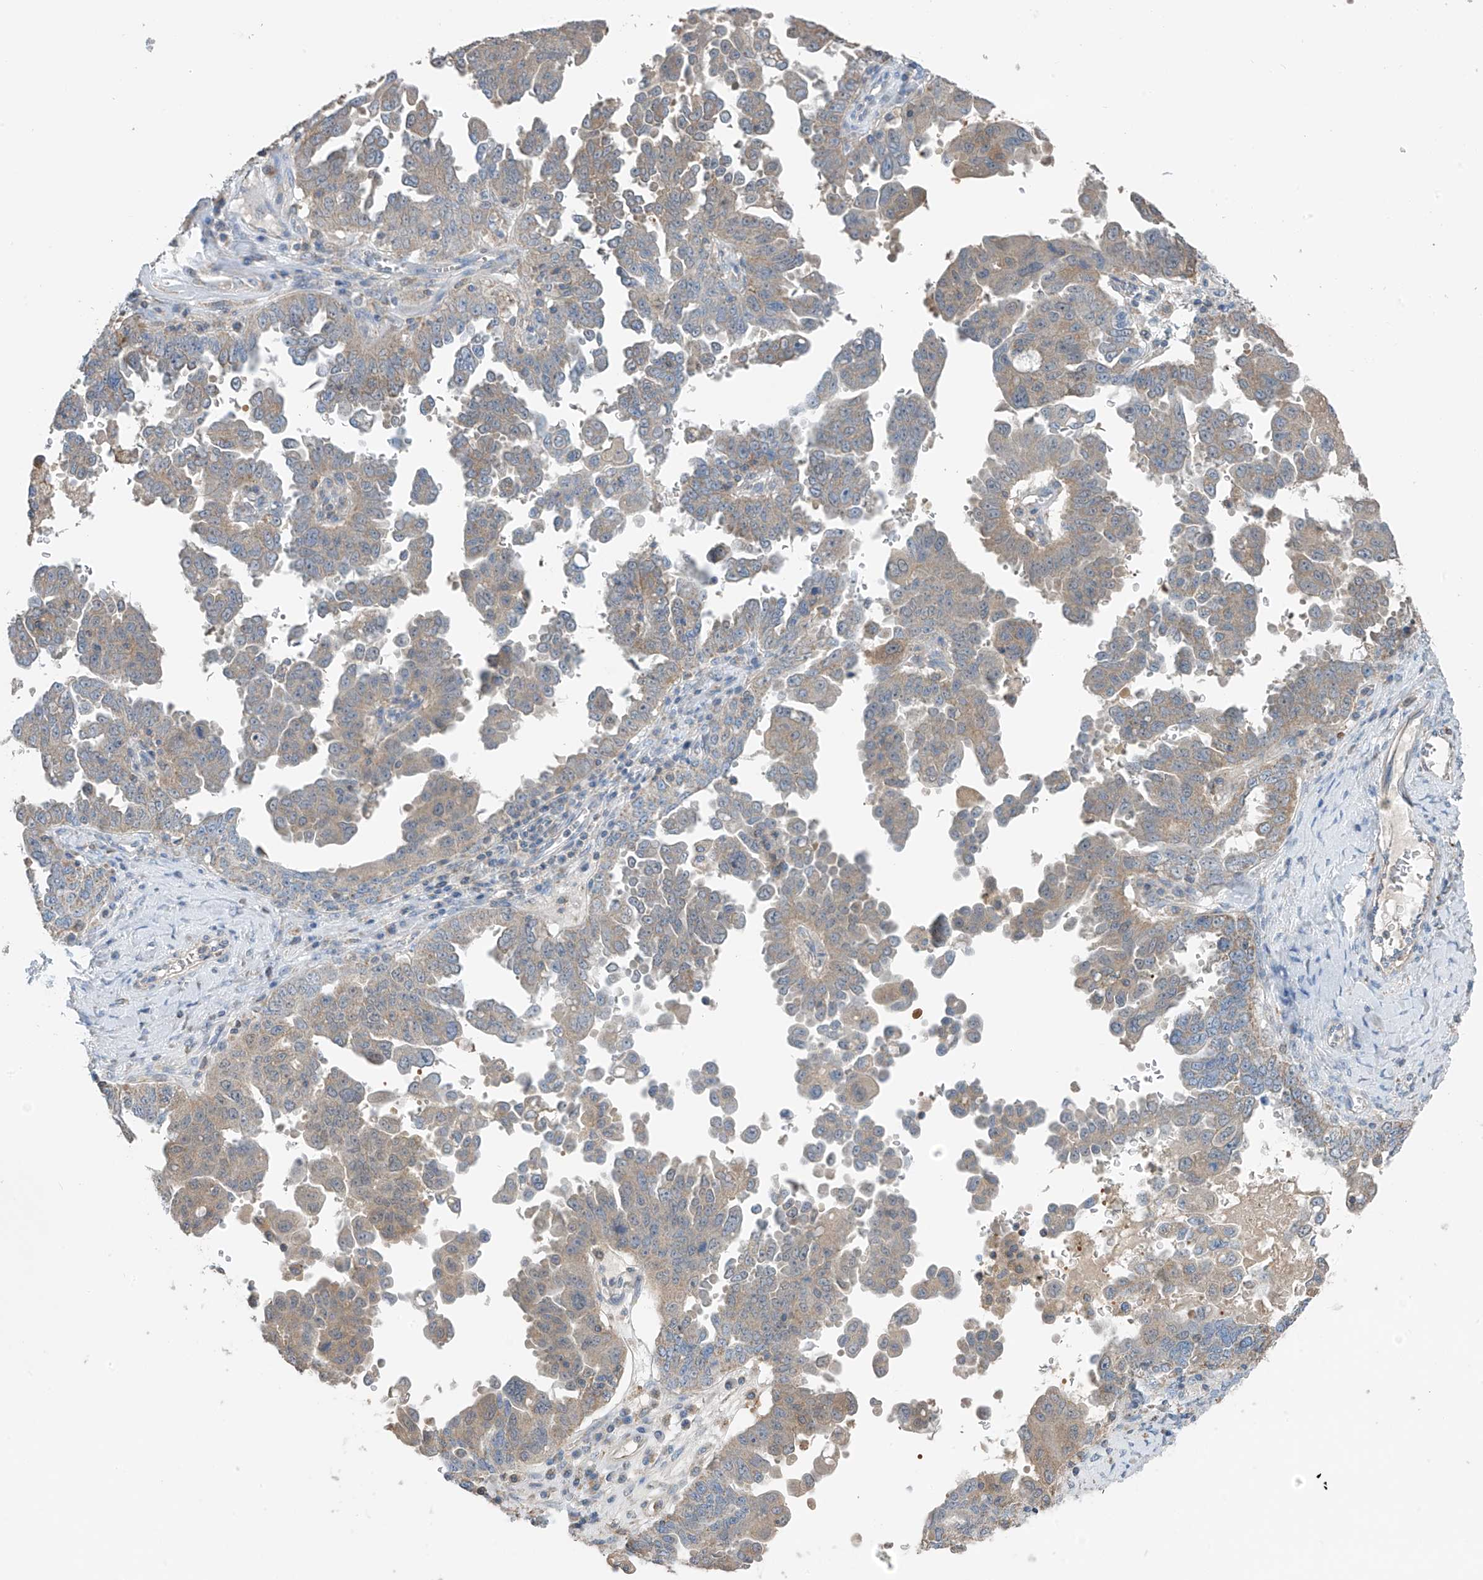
{"staining": {"intensity": "weak", "quantity": "25%-75%", "location": "cytoplasmic/membranous"}, "tissue": "ovarian cancer", "cell_type": "Tumor cells", "image_type": "cancer", "snomed": [{"axis": "morphology", "description": "Carcinoma, endometroid"}, {"axis": "topography", "description": "Ovary"}], "caption": "Protein expression analysis of ovarian endometroid carcinoma reveals weak cytoplasmic/membranous positivity in approximately 25%-75% of tumor cells. (IHC, brightfield microscopy, high magnification).", "gene": "SYN3", "patient": {"sex": "female", "age": 62}}